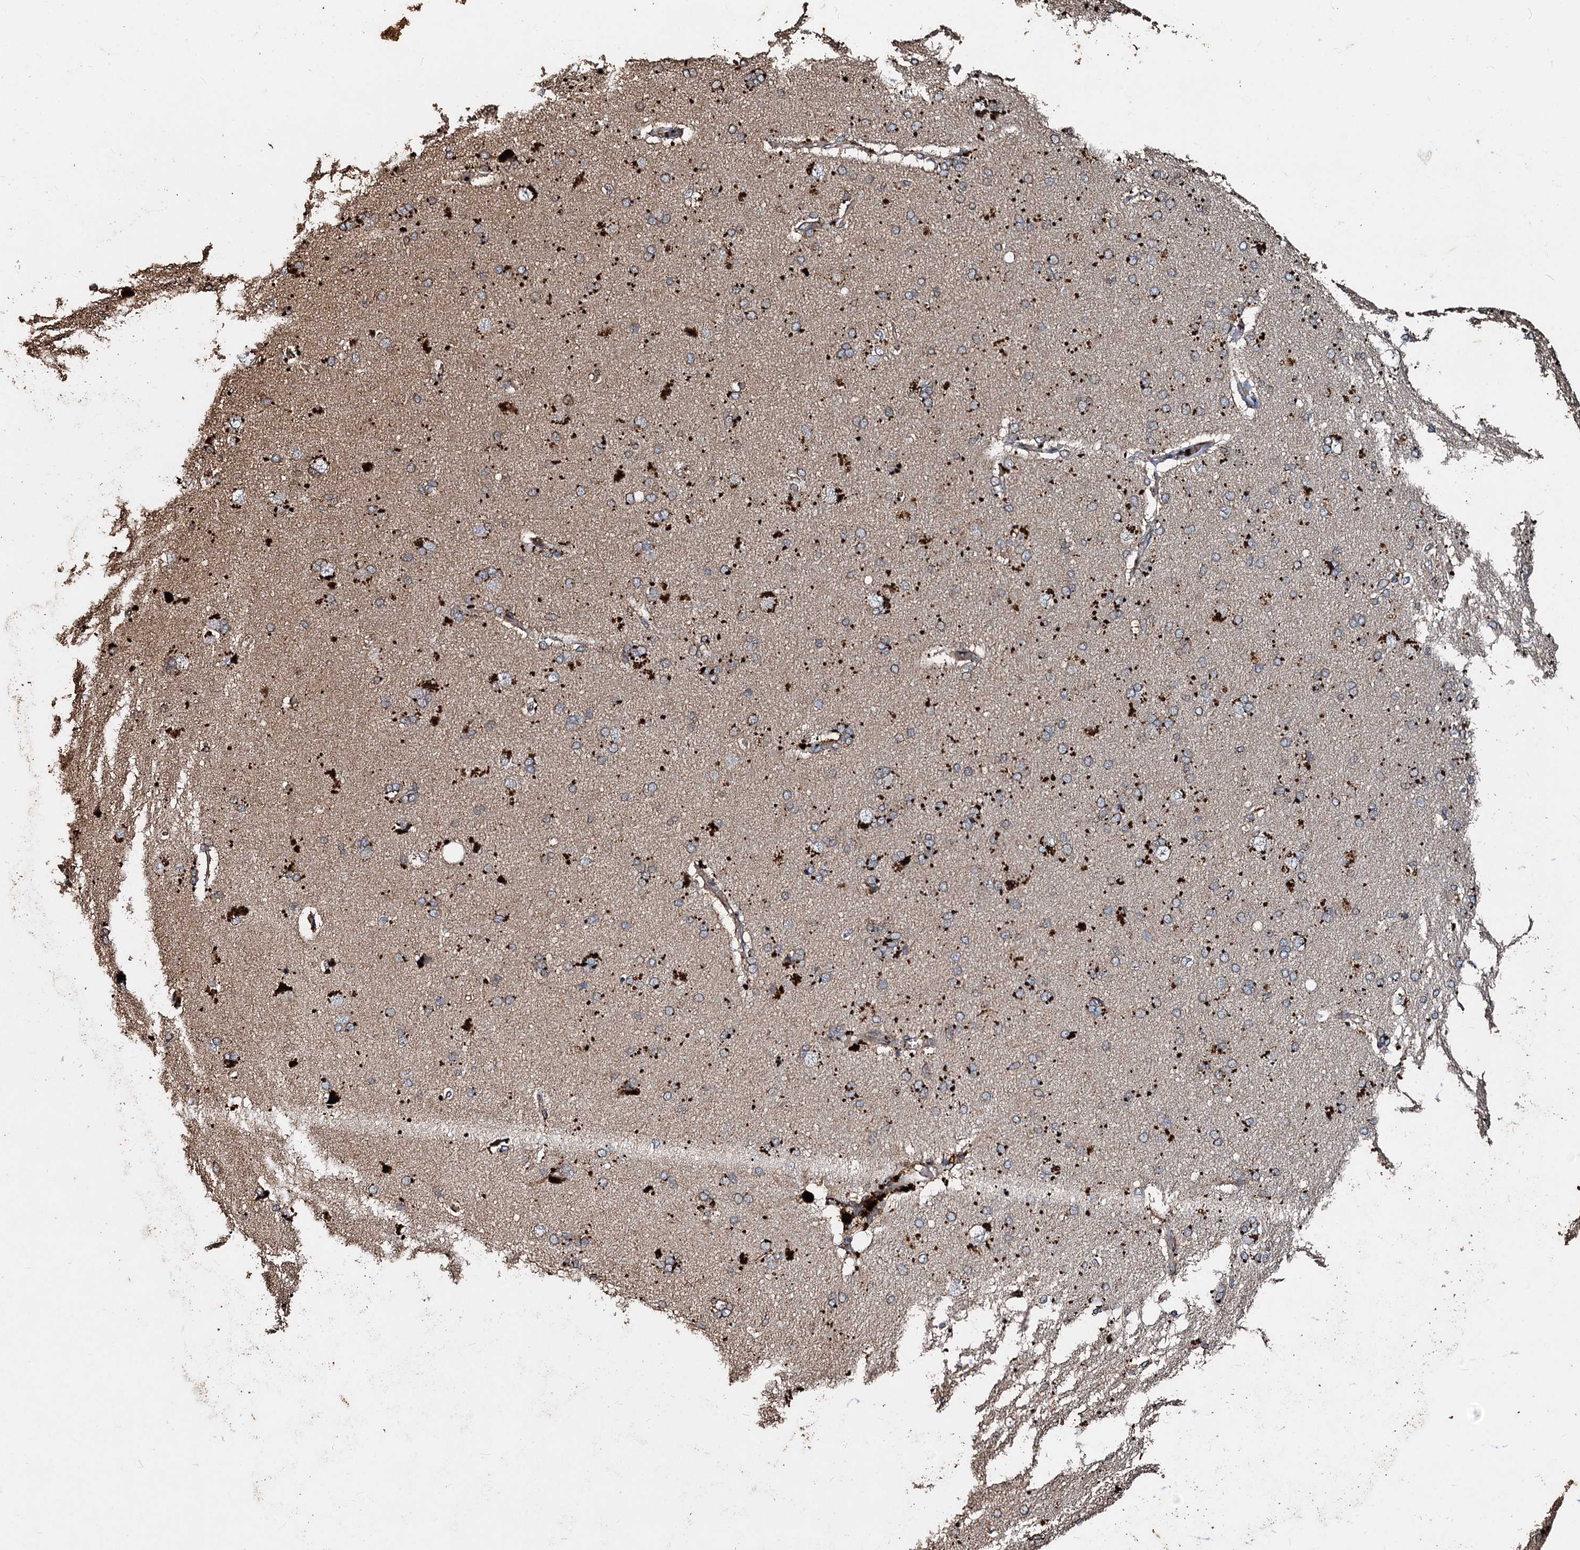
{"staining": {"intensity": "moderate", "quantity": "25%-75%", "location": "cytoplasmic/membranous"}, "tissue": "cerebral cortex", "cell_type": "Endothelial cells", "image_type": "normal", "snomed": [{"axis": "morphology", "description": "Normal tissue, NOS"}, {"axis": "topography", "description": "Cerebral cortex"}], "caption": "Immunohistochemical staining of unremarkable cerebral cortex demonstrates 25%-75% levels of moderate cytoplasmic/membranous protein expression in about 25%-75% of endothelial cells.", "gene": "NOTCH2NLA", "patient": {"sex": "male", "age": 62}}